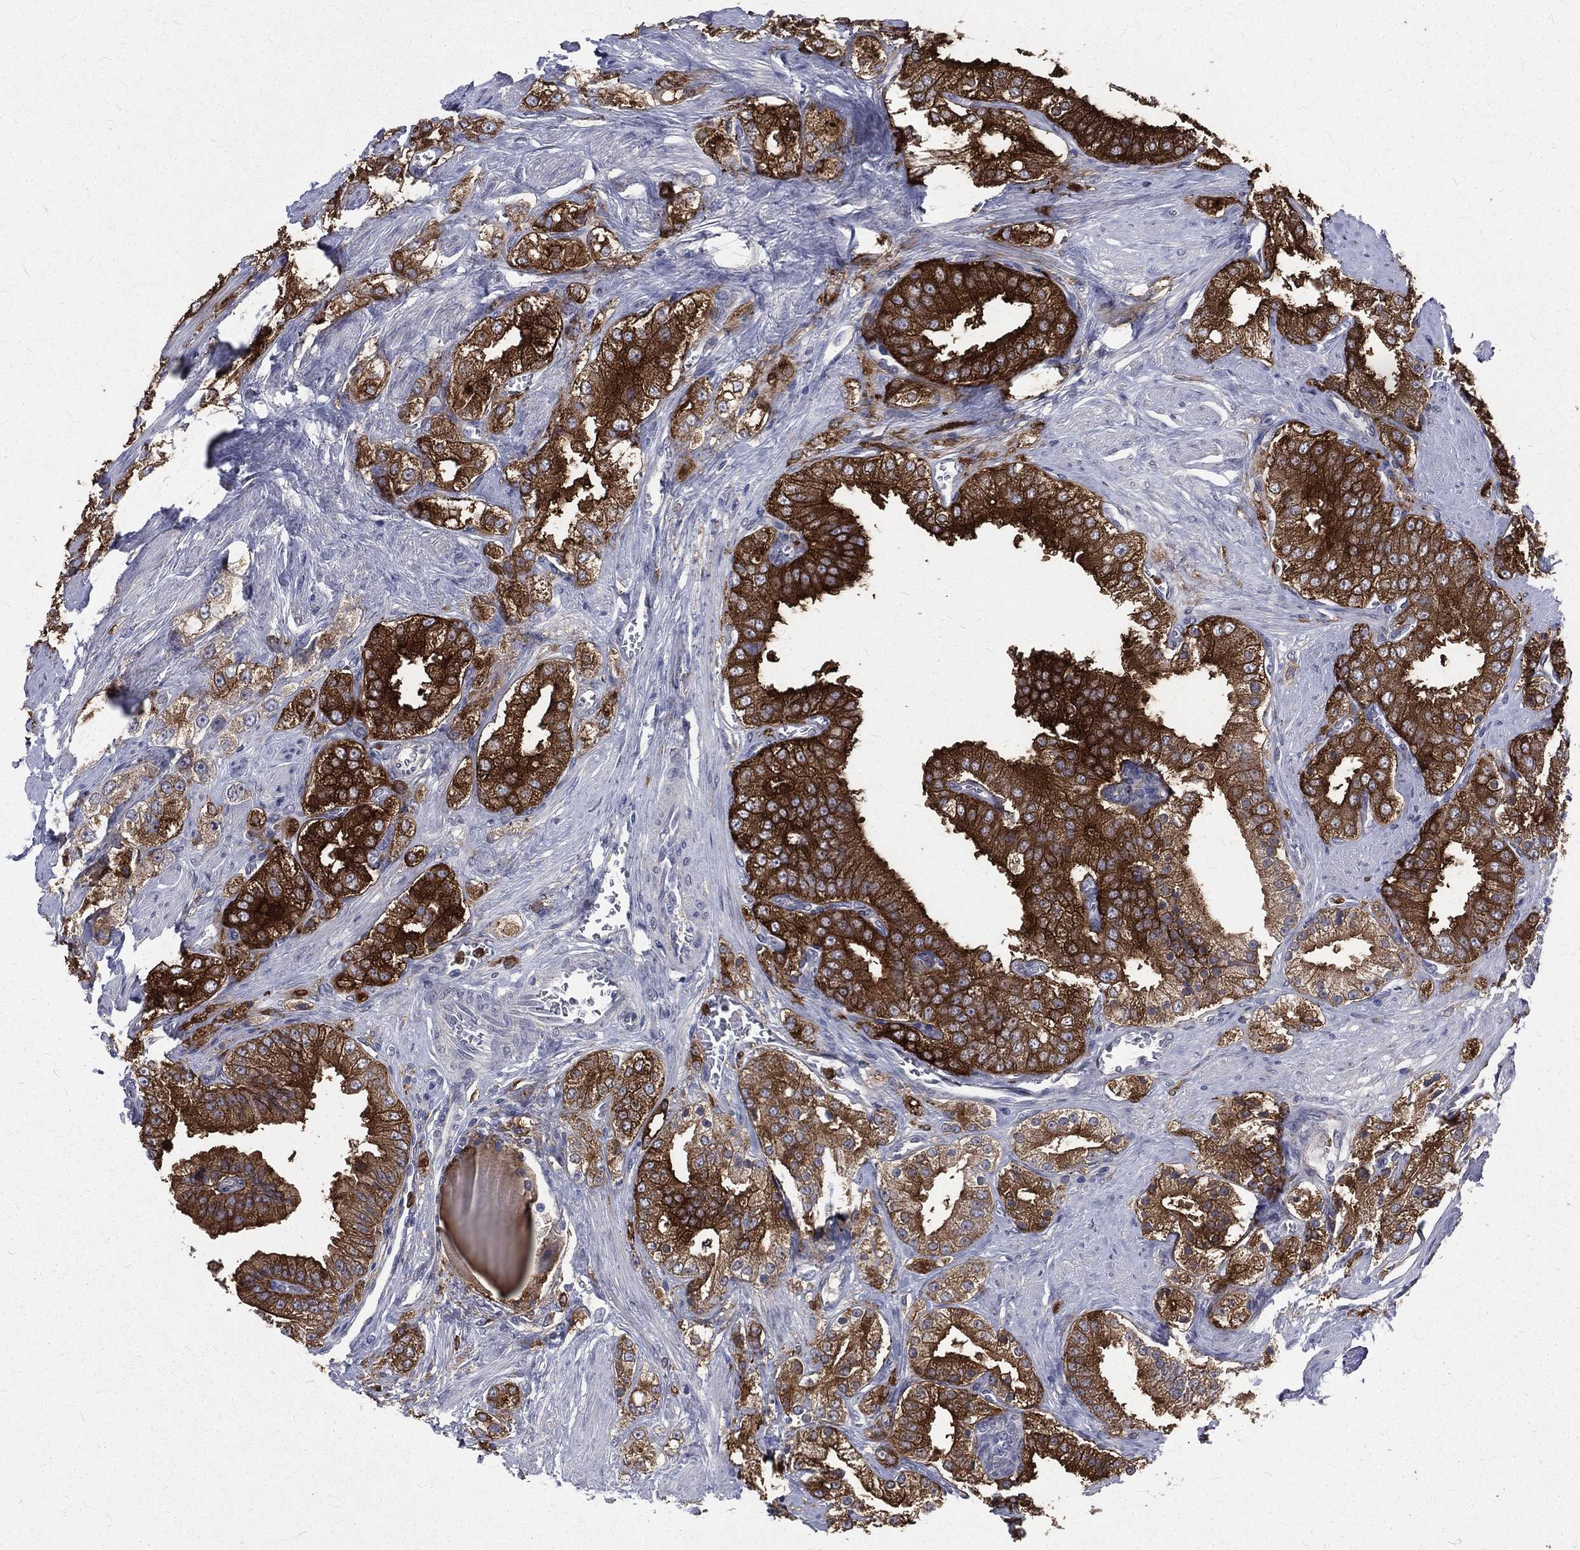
{"staining": {"intensity": "strong", "quantity": ">75%", "location": "cytoplasmic/membranous"}, "tissue": "prostate cancer", "cell_type": "Tumor cells", "image_type": "cancer", "snomed": [{"axis": "morphology", "description": "Adenocarcinoma, NOS"}, {"axis": "topography", "description": "Prostate and seminal vesicle, NOS"}, {"axis": "topography", "description": "Prostate"}], "caption": "Human prostate cancer (adenocarcinoma) stained for a protein (brown) demonstrates strong cytoplasmic/membranous positive expression in approximately >75% of tumor cells.", "gene": "BASP1", "patient": {"sex": "male", "age": 67}}